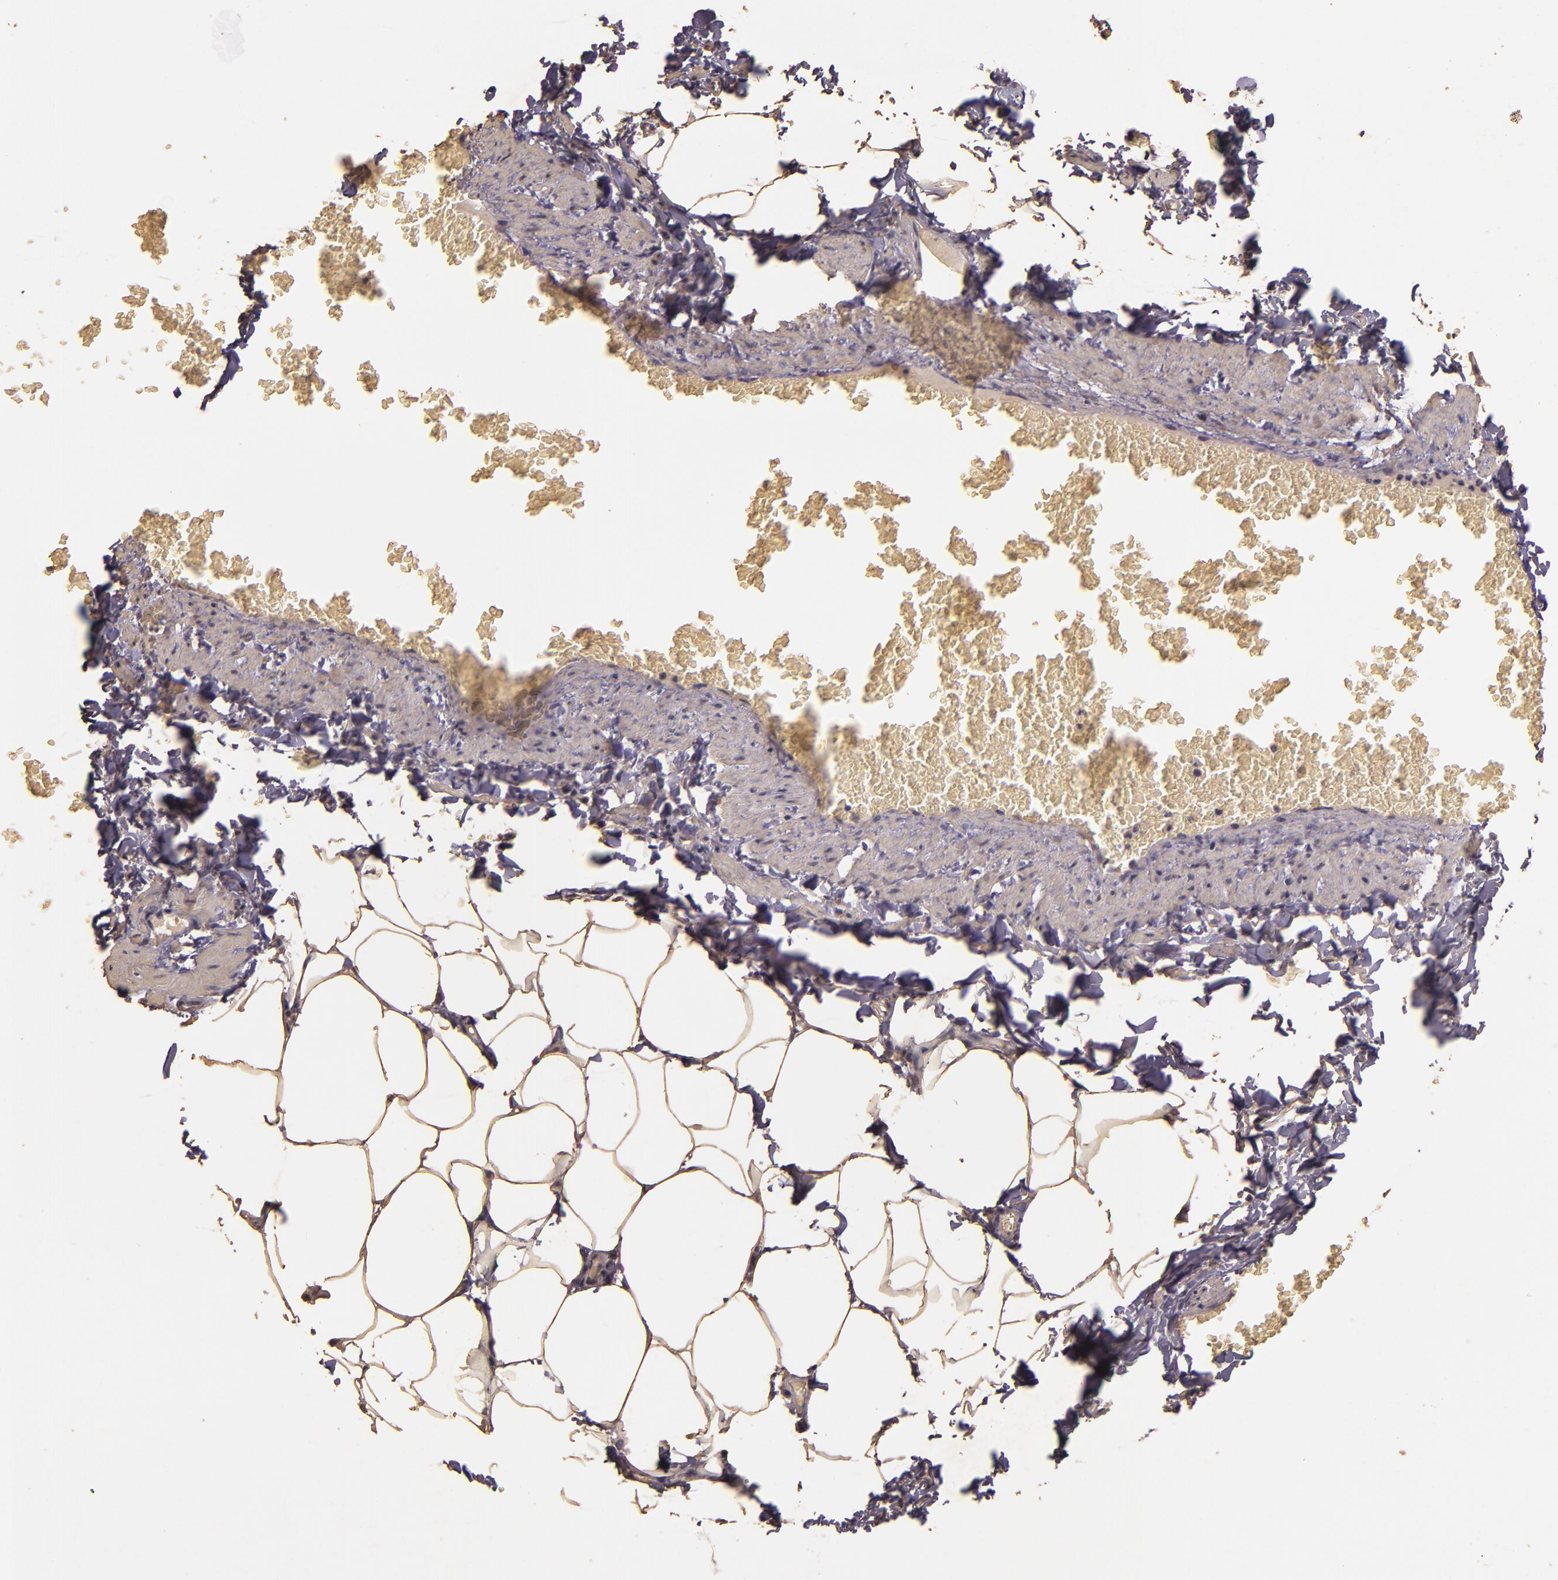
{"staining": {"intensity": "moderate", "quantity": ">75%", "location": "cytoplasmic/membranous"}, "tissue": "adipose tissue", "cell_type": "Adipocytes", "image_type": "normal", "snomed": [{"axis": "morphology", "description": "Normal tissue, NOS"}, {"axis": "topography", "description": "Vascular tissue"}], "caption": "The image shows immunohistochemical staining of normal adipose tissue. There is moderate cytoplasmic/membranous expression is present in approximately >75% of adipocytes.", "gene": "BCL2L13", "patient": {"sex": "male", "age": 41}}